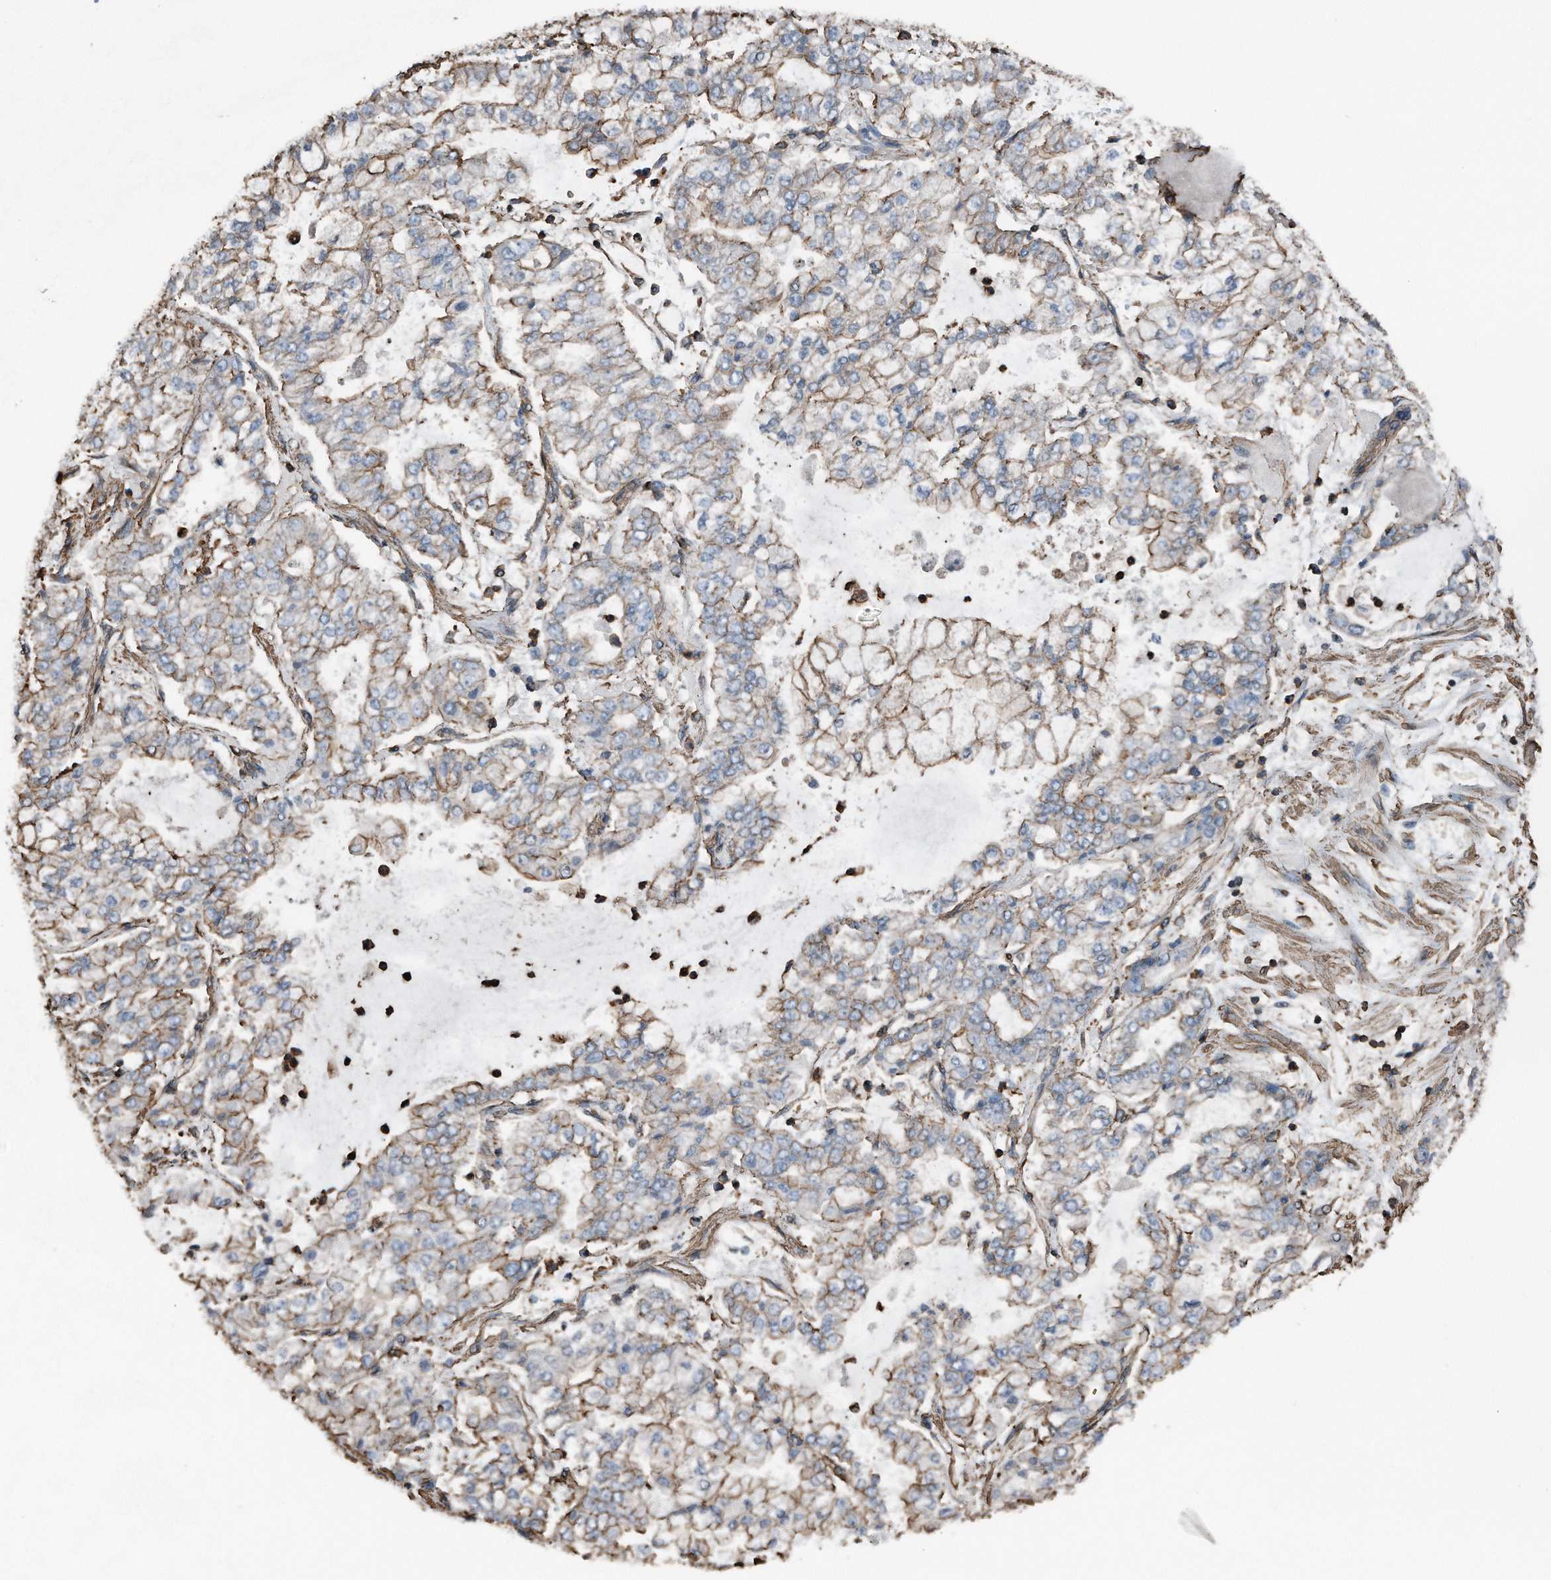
{"staining": {"intensity": "moderate", "quantity": "25%-75%", "location": "cytoplasmic/membranous"}, "tissue": "stomach cancer", "cell_type": "Tumor cells", "image_type": "cancer", "snomed": [{"axis": "morphology", "description": "Adenocarcinoma, NOS"}, {"axis": "topography", "description": "Stomach"}], "caption": "Adenocarcinoma (stomach) stained for a protein reveals moderate cytoplasmic/membranous positivity in tumor cells.", "gene": "RSPO3", "patient": {"sex": "male", "age": 76}}